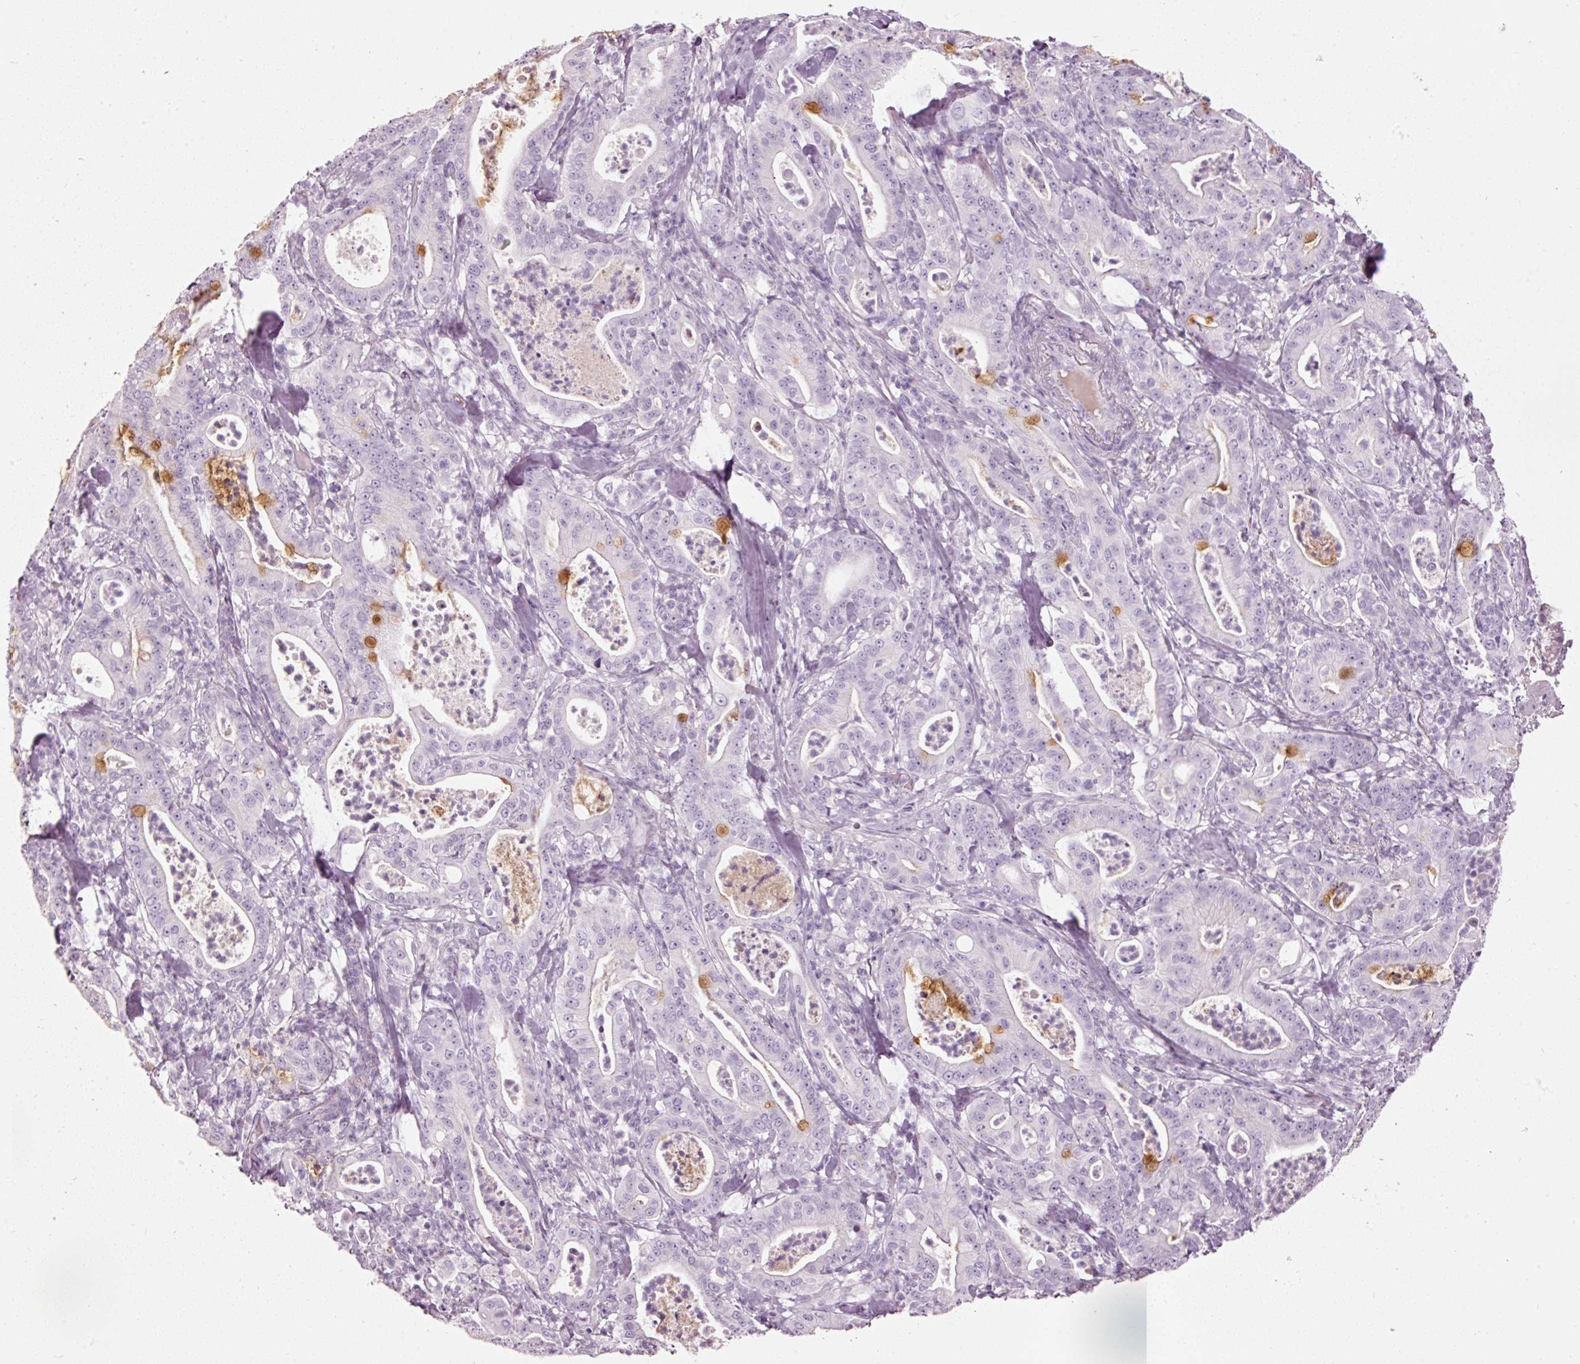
{"staining": {"intensity": "moderate", "quantity": "<25%", "location": "cytoplasmic/membranous"}, "tissue": "pancreatic cancer", "cell_type": "Tumor cells", "image_type": "cancer", "snomed": [{"axis": "morphology", "description": "Adenocarcinoma, NOS"}, {"axis": "topography", "description": "Pancreas"}], "caption": "A histopathology image of human pancreatic cancer (adenocarcinoma) stained for a protein demonstrates moderate cytoplasmic/membranous brown staining in tumor cells.", "gene": "MUC5AC", "patient": {"sex": "male", "age": 71}}